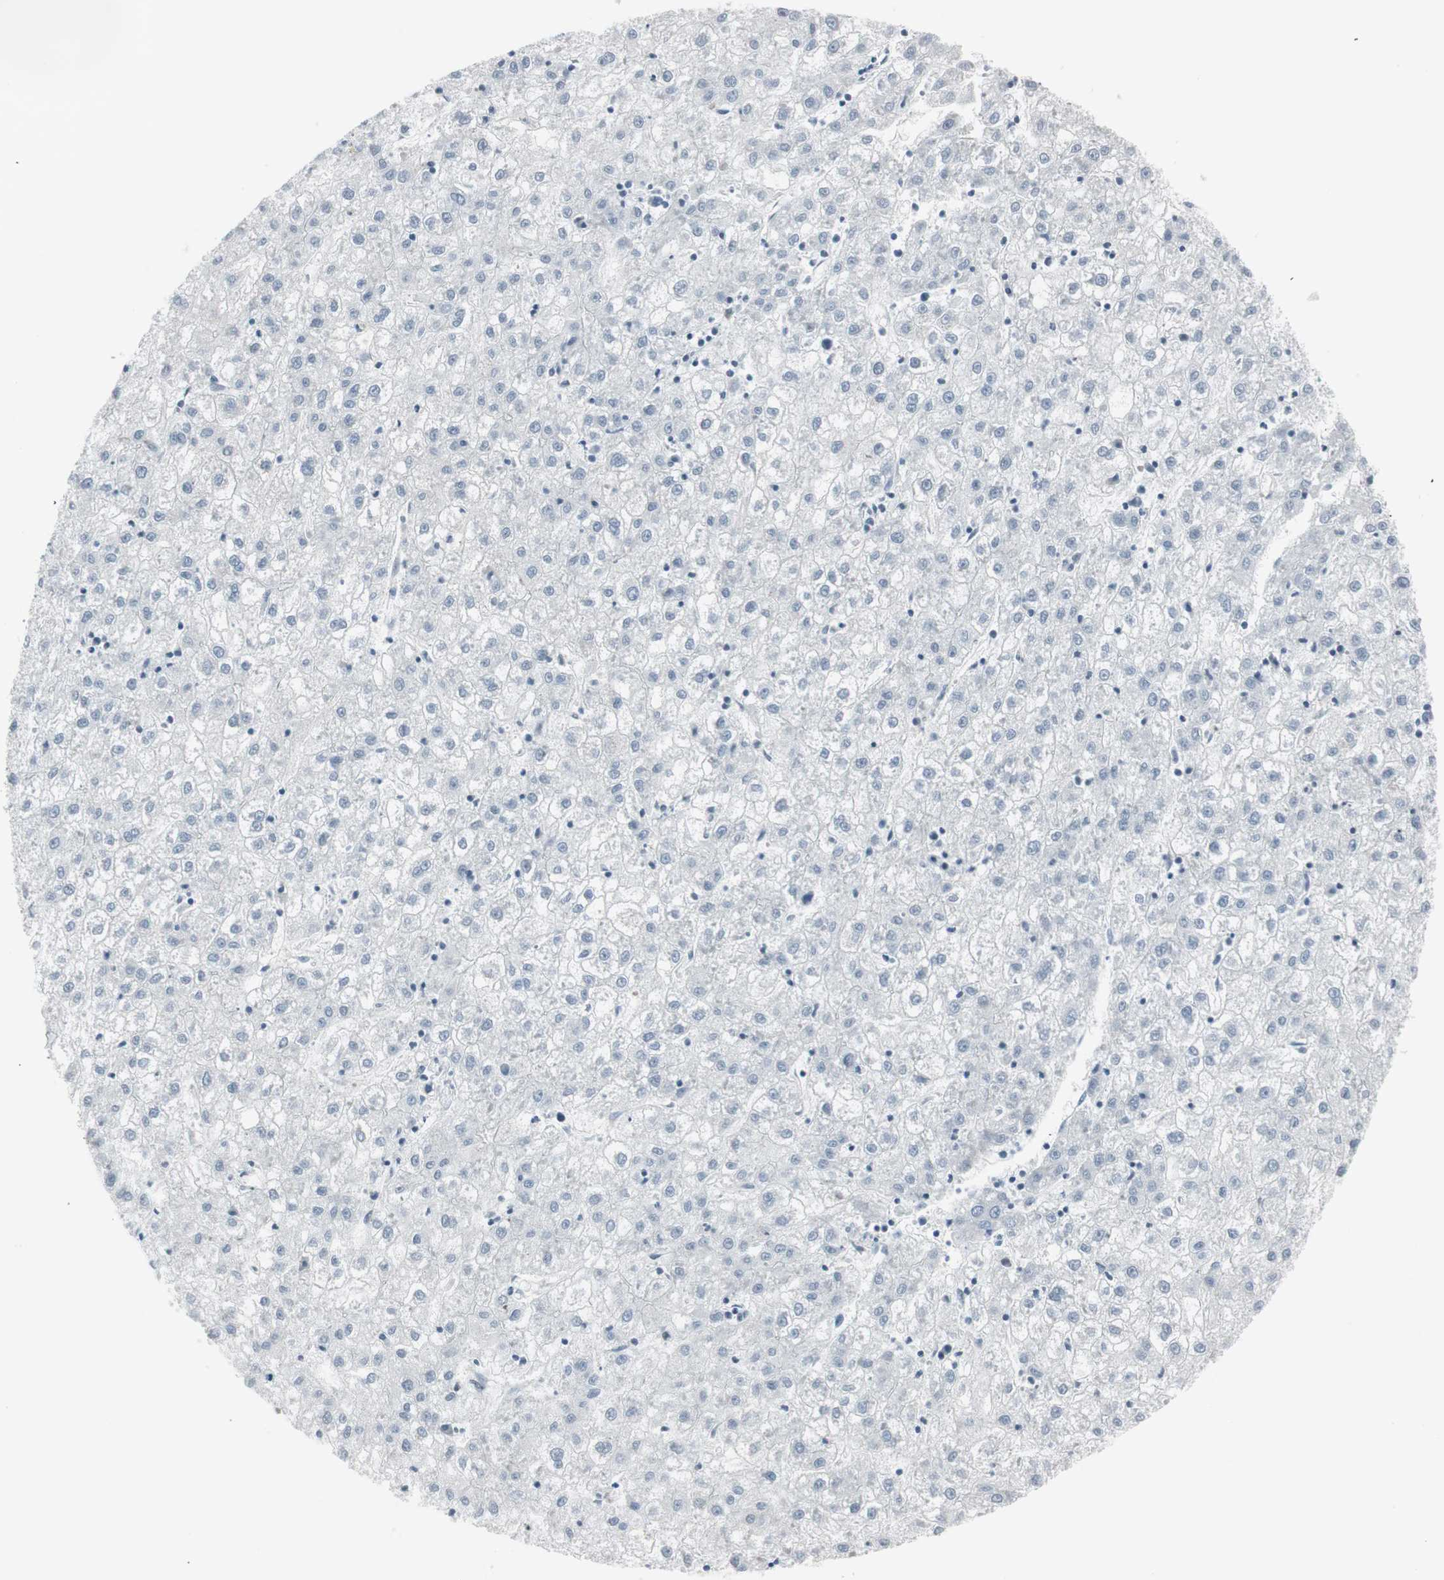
{"staining": {"intensity": "negative", "quantity": "none", "location": "none"}, "tissue": "liver cancer", "cell_type": "Tumor cells", "image_type": "cancer", "snomed": [{"axis": "morphology", "description": "Carcinoma, Hepatocellular, NOS"}, {"axis": "topography", "description": "Liver"}], "caption": "Immunohistochemistry (IHC) of liver hepatocellular carcinoma shows no staining in tumor cells. (Stains: DAB immunohistochemistry with hematoxylin counter stain, Microscopy: brightfield microscopy at high magnification).", "gene": "MAP4K4", "patient": {"sex": "male", "age": 72}}